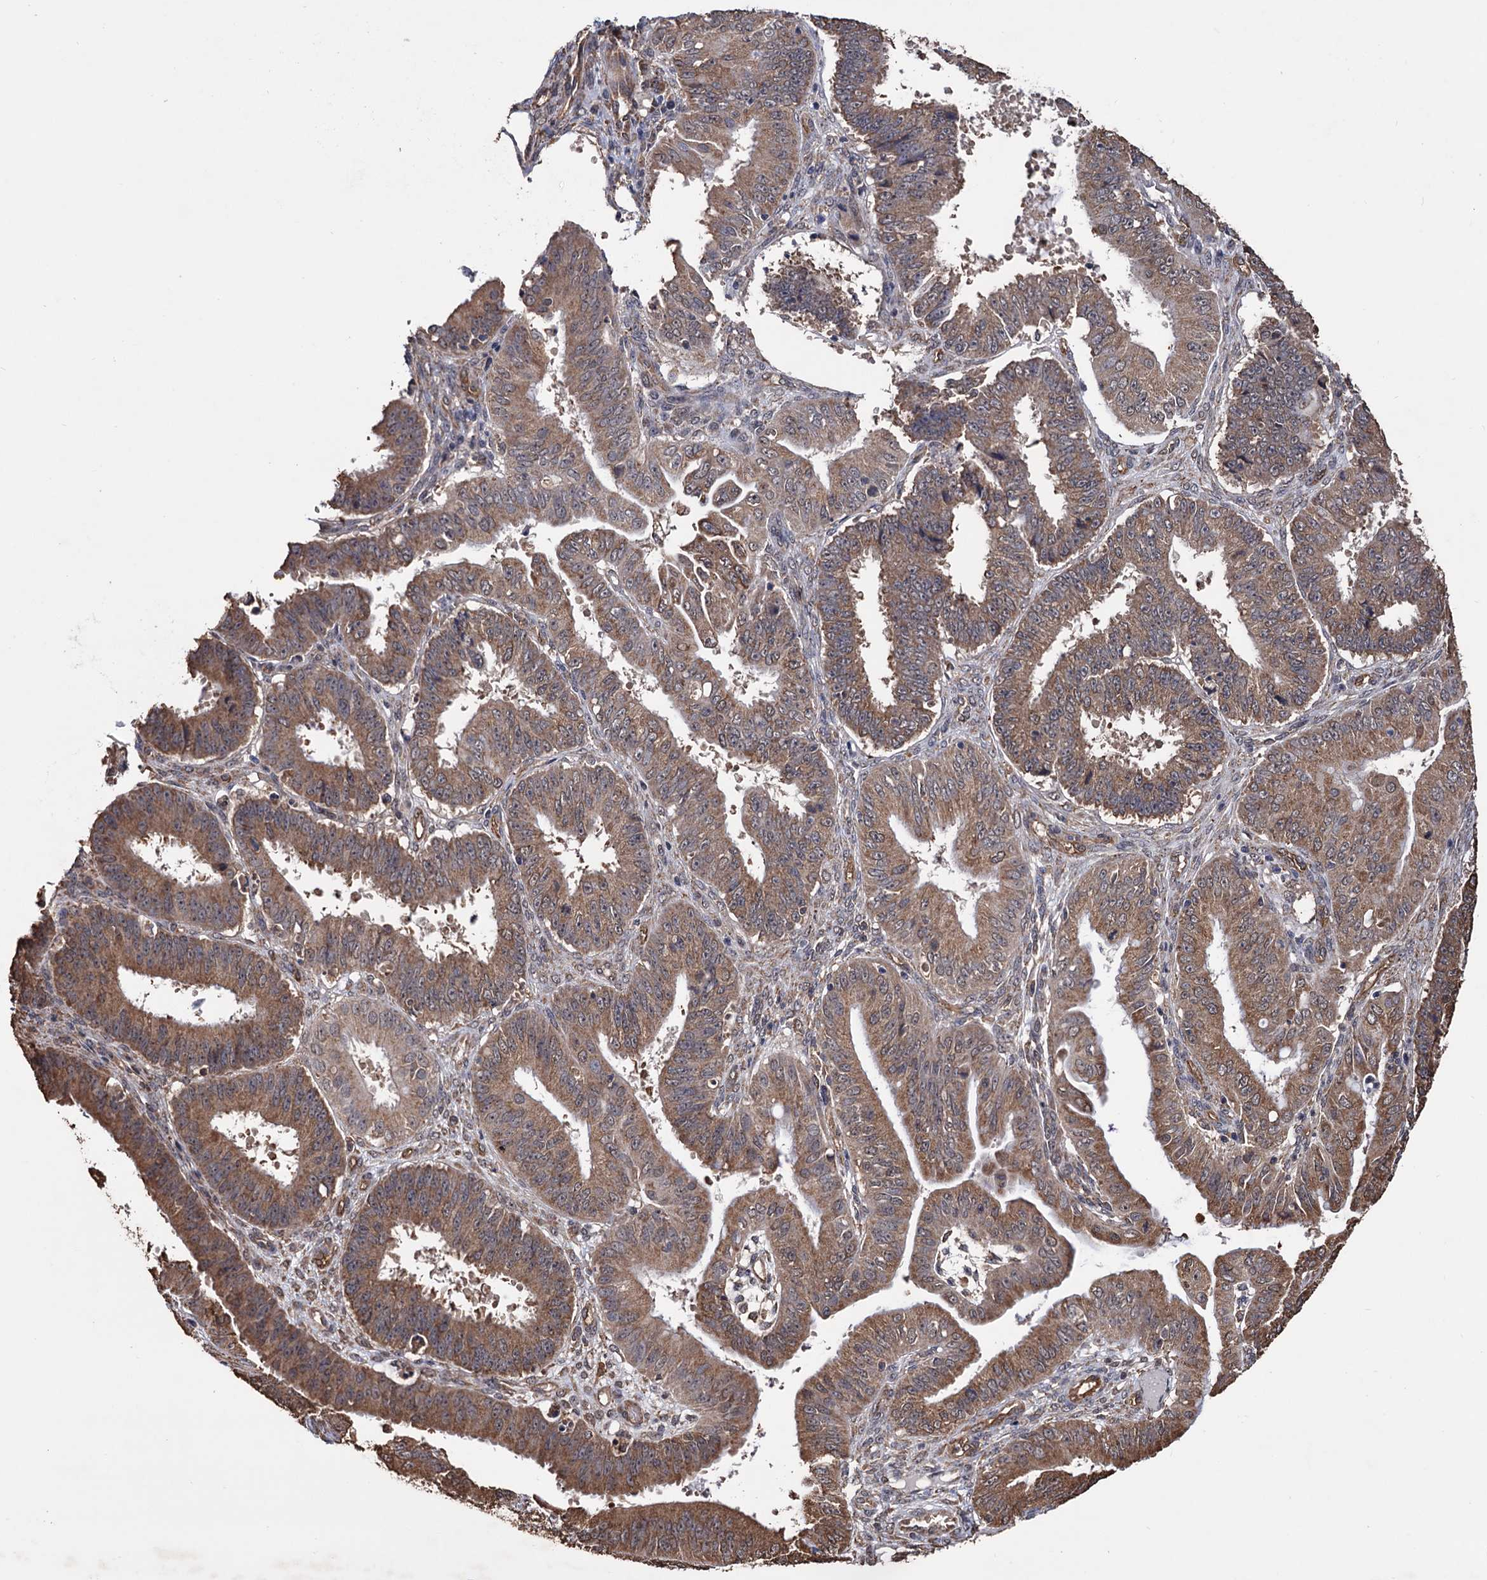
{"staining": {"intensity": "moderate", "quantity": ">75%", "location": "cytoplasmic/membranous"}, "tissue": "ovarian cancer", "cell_type": "Tumor cells", "image_type": "cancer", "snomed": [{"axis": "morphology", "description": "Carcinoma, endometroid"}, {"axis": "topography", "description": "Appendix"}, {"axis": "topography", "description": "Ovary"}], "caption": "Immunohistochemistry (IHC) photomicrograph of endometroid carcinoma (ovarian) stained for a protein (brown), which reveals medium levels of moderate cytoplasmic/membranous expression in about >75% of tumor cells.", "gene": "TBC1D12", "patient": {"sex": "female", "age": 42}}